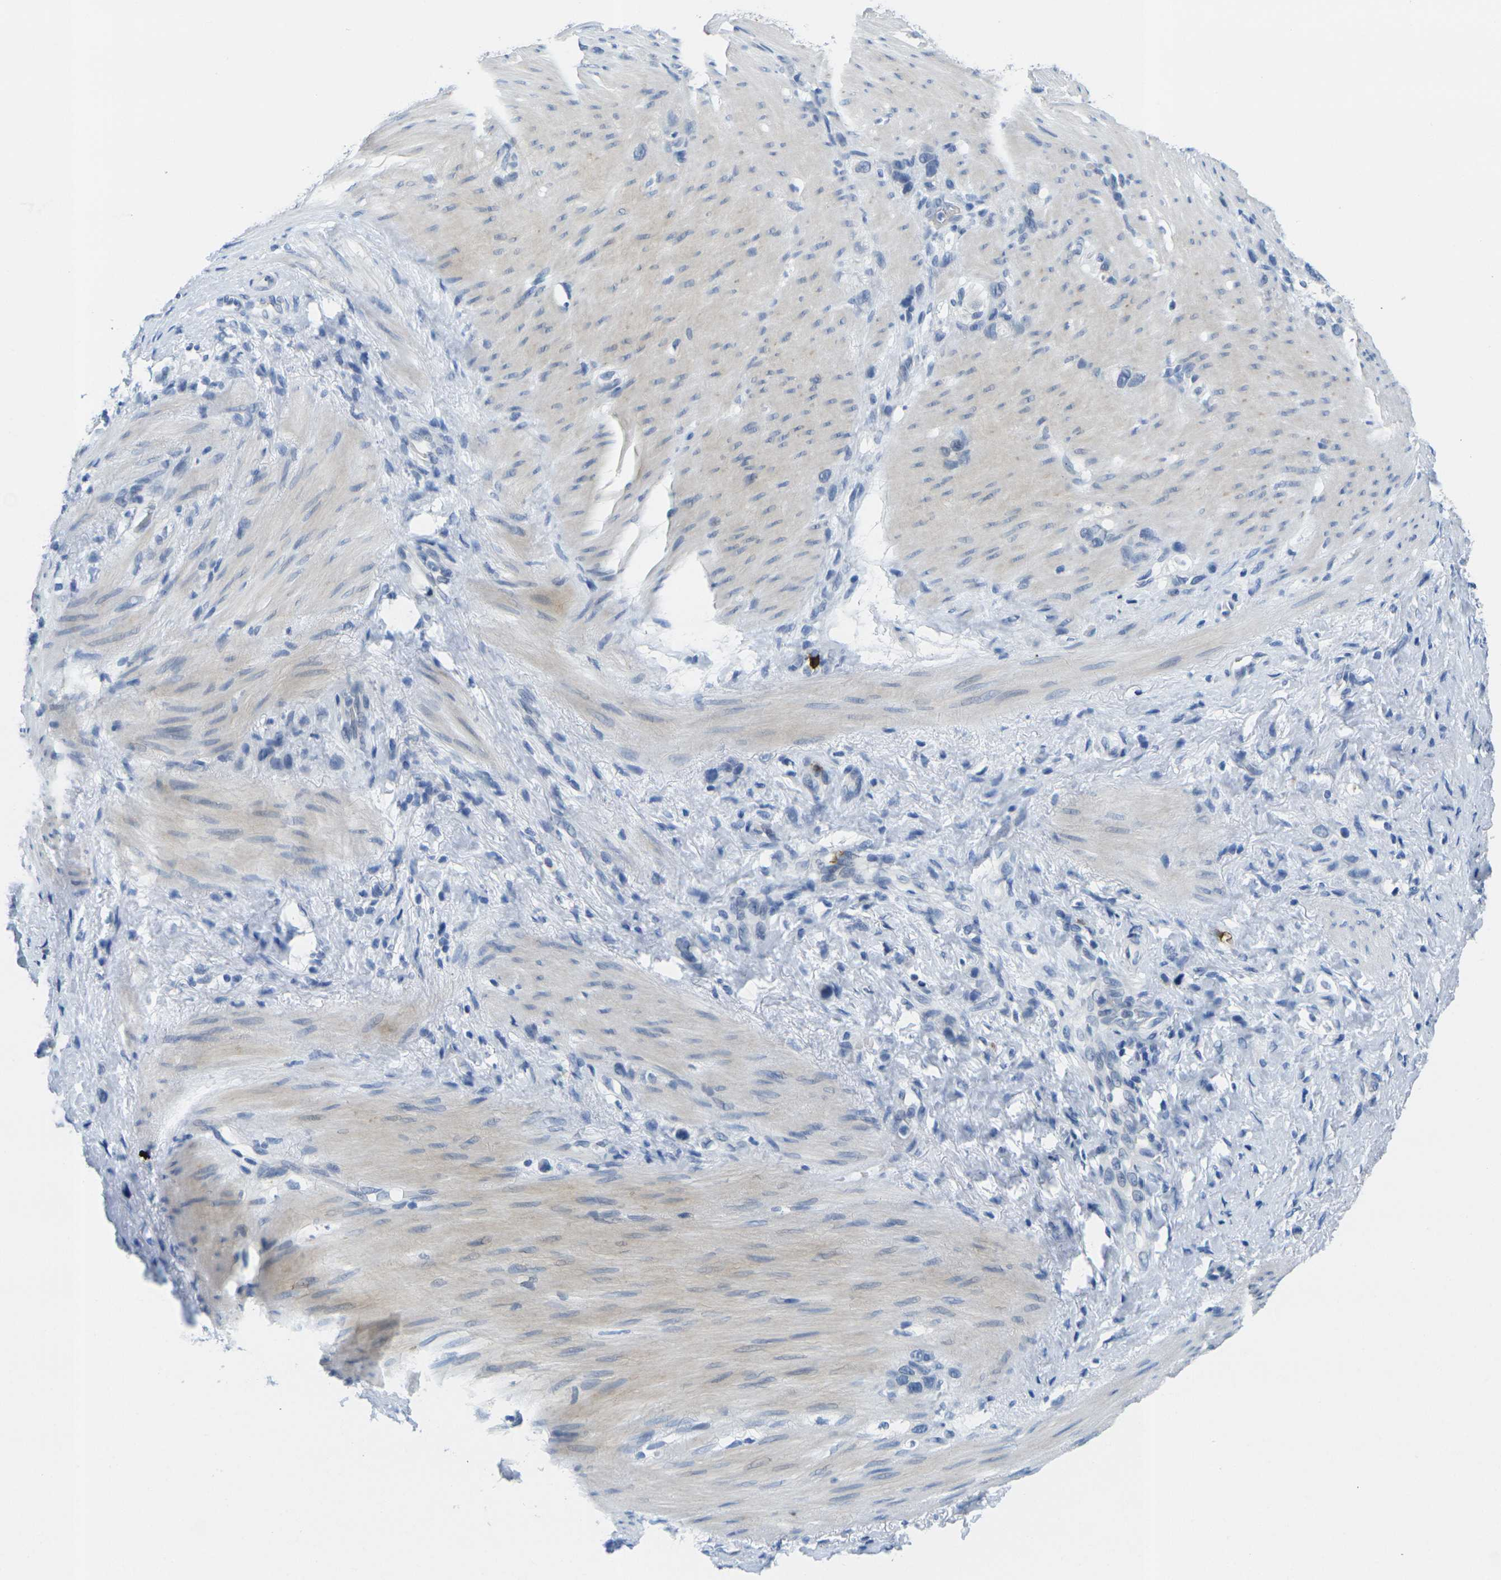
{"staining": {"intensity": "negative", "quantity": "none", "location": "none"}, "tissue": "stomach cancer", "cell_type": "Tumor cells", "image_type": "cancer", "snomed": [{"axis": "morphology", "description": "Normal tissue, NOS"}, {"axis": "morphology", "description": "Adenocarcinoma, NOS"}, {"axis": "morphology", "description": "Adenocarcinoma, High grade"}, {"axis": "topography", "description": "Stomach, upper"}, {"axis": "topography", "description": "Stomach"}], "caption": "The photomicrograph demonstrates no staining of tumor cells in stomach high-grade adenocarcinoma.", "gene": "GPR15", "patient": {"sex": "female", "age": 65}}